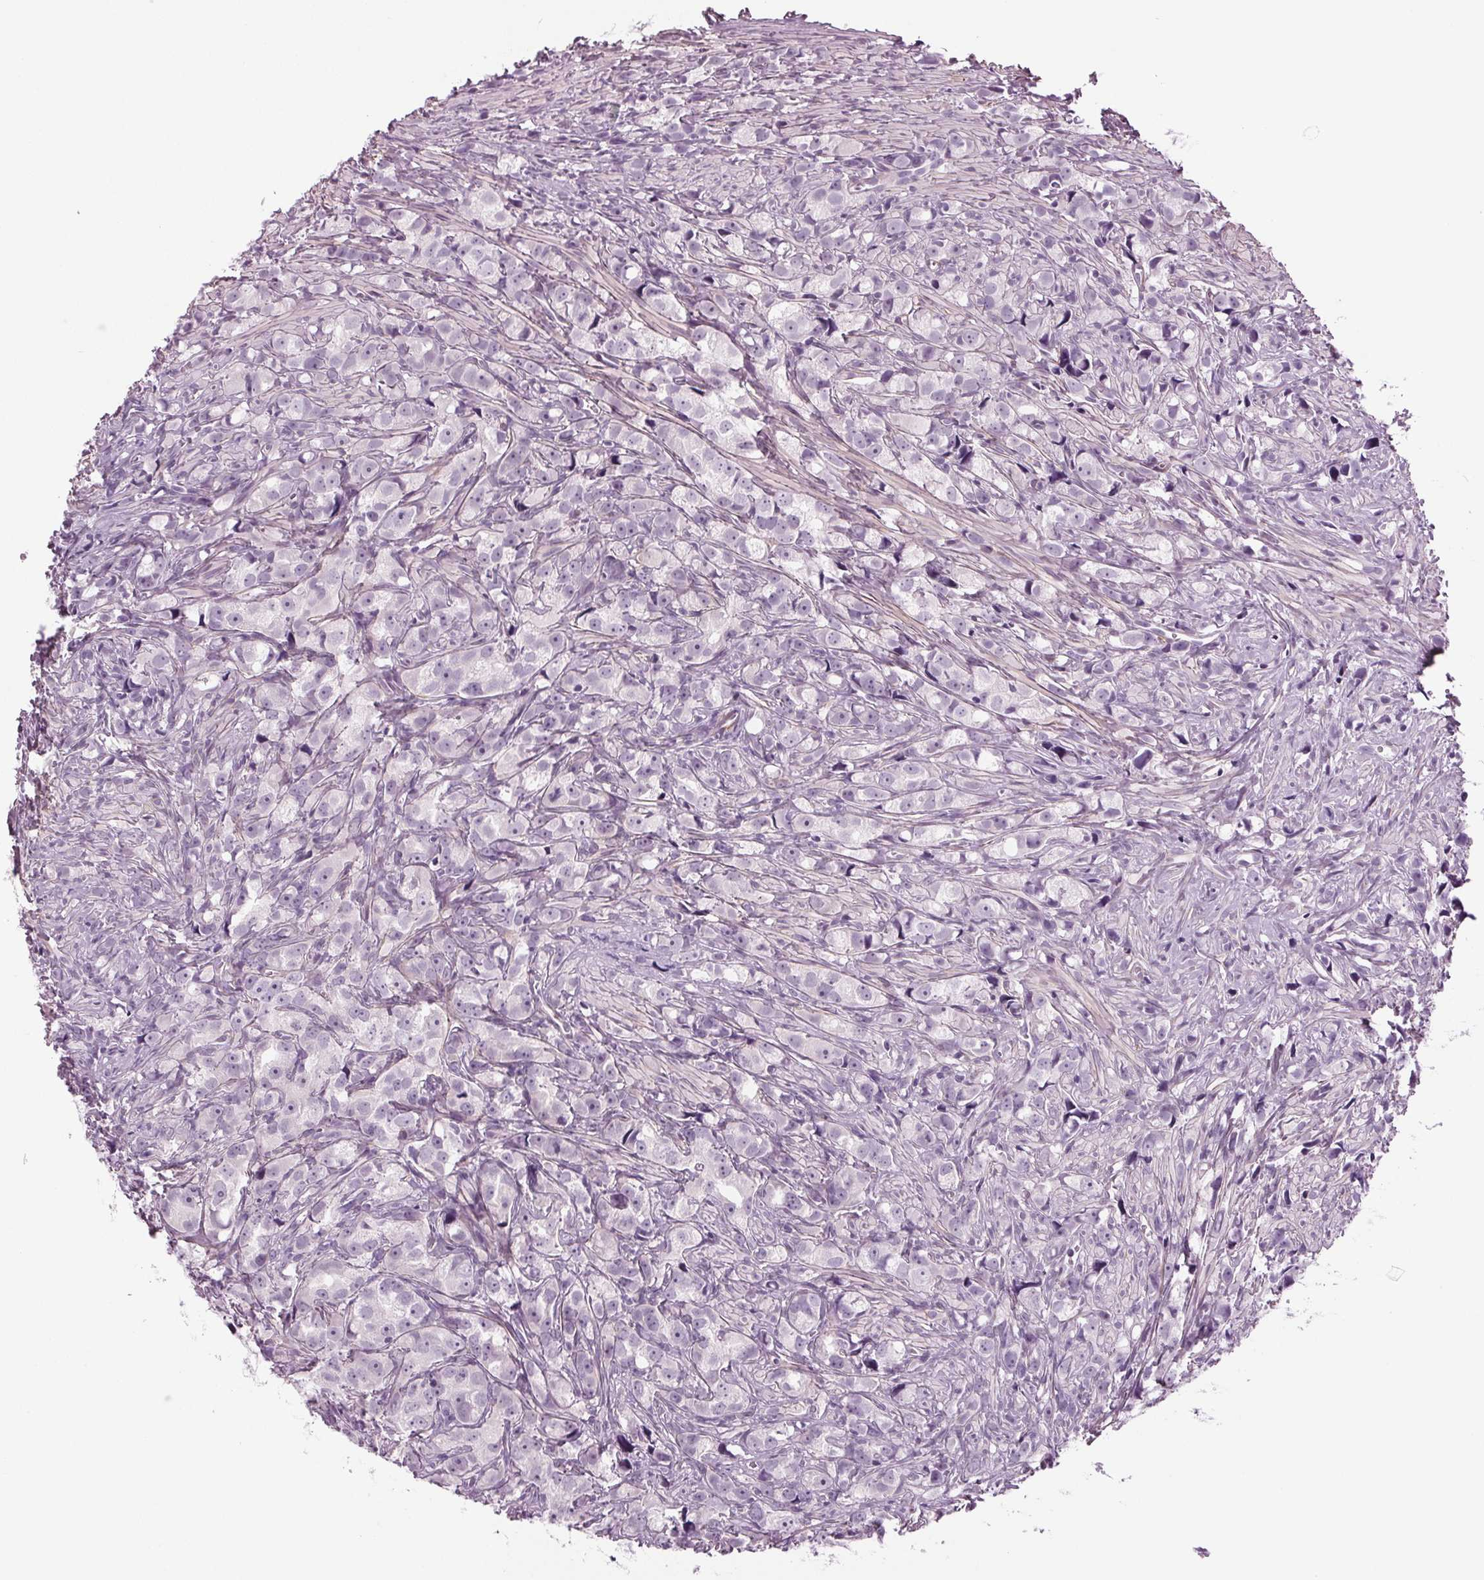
{"staining": {"intensity": "negative", "quantity": "none", "location": "none"}, "tissue": "prostate cancer", "cell_type": "Tumor cells", "image_type": "cancer", "snomed": [{"axis": "morphology", "description": "Adenocarcinoma, High grade"}, {"axis": "topography", "description": "Prostate"}], "caption": "Prostate cancer stained for a protein using immunohistochemistry (IHC) demonstrates no positivity tumor cells.", "gene": "BHLHE22", "patient": {"sex": "male", "age": 75}}